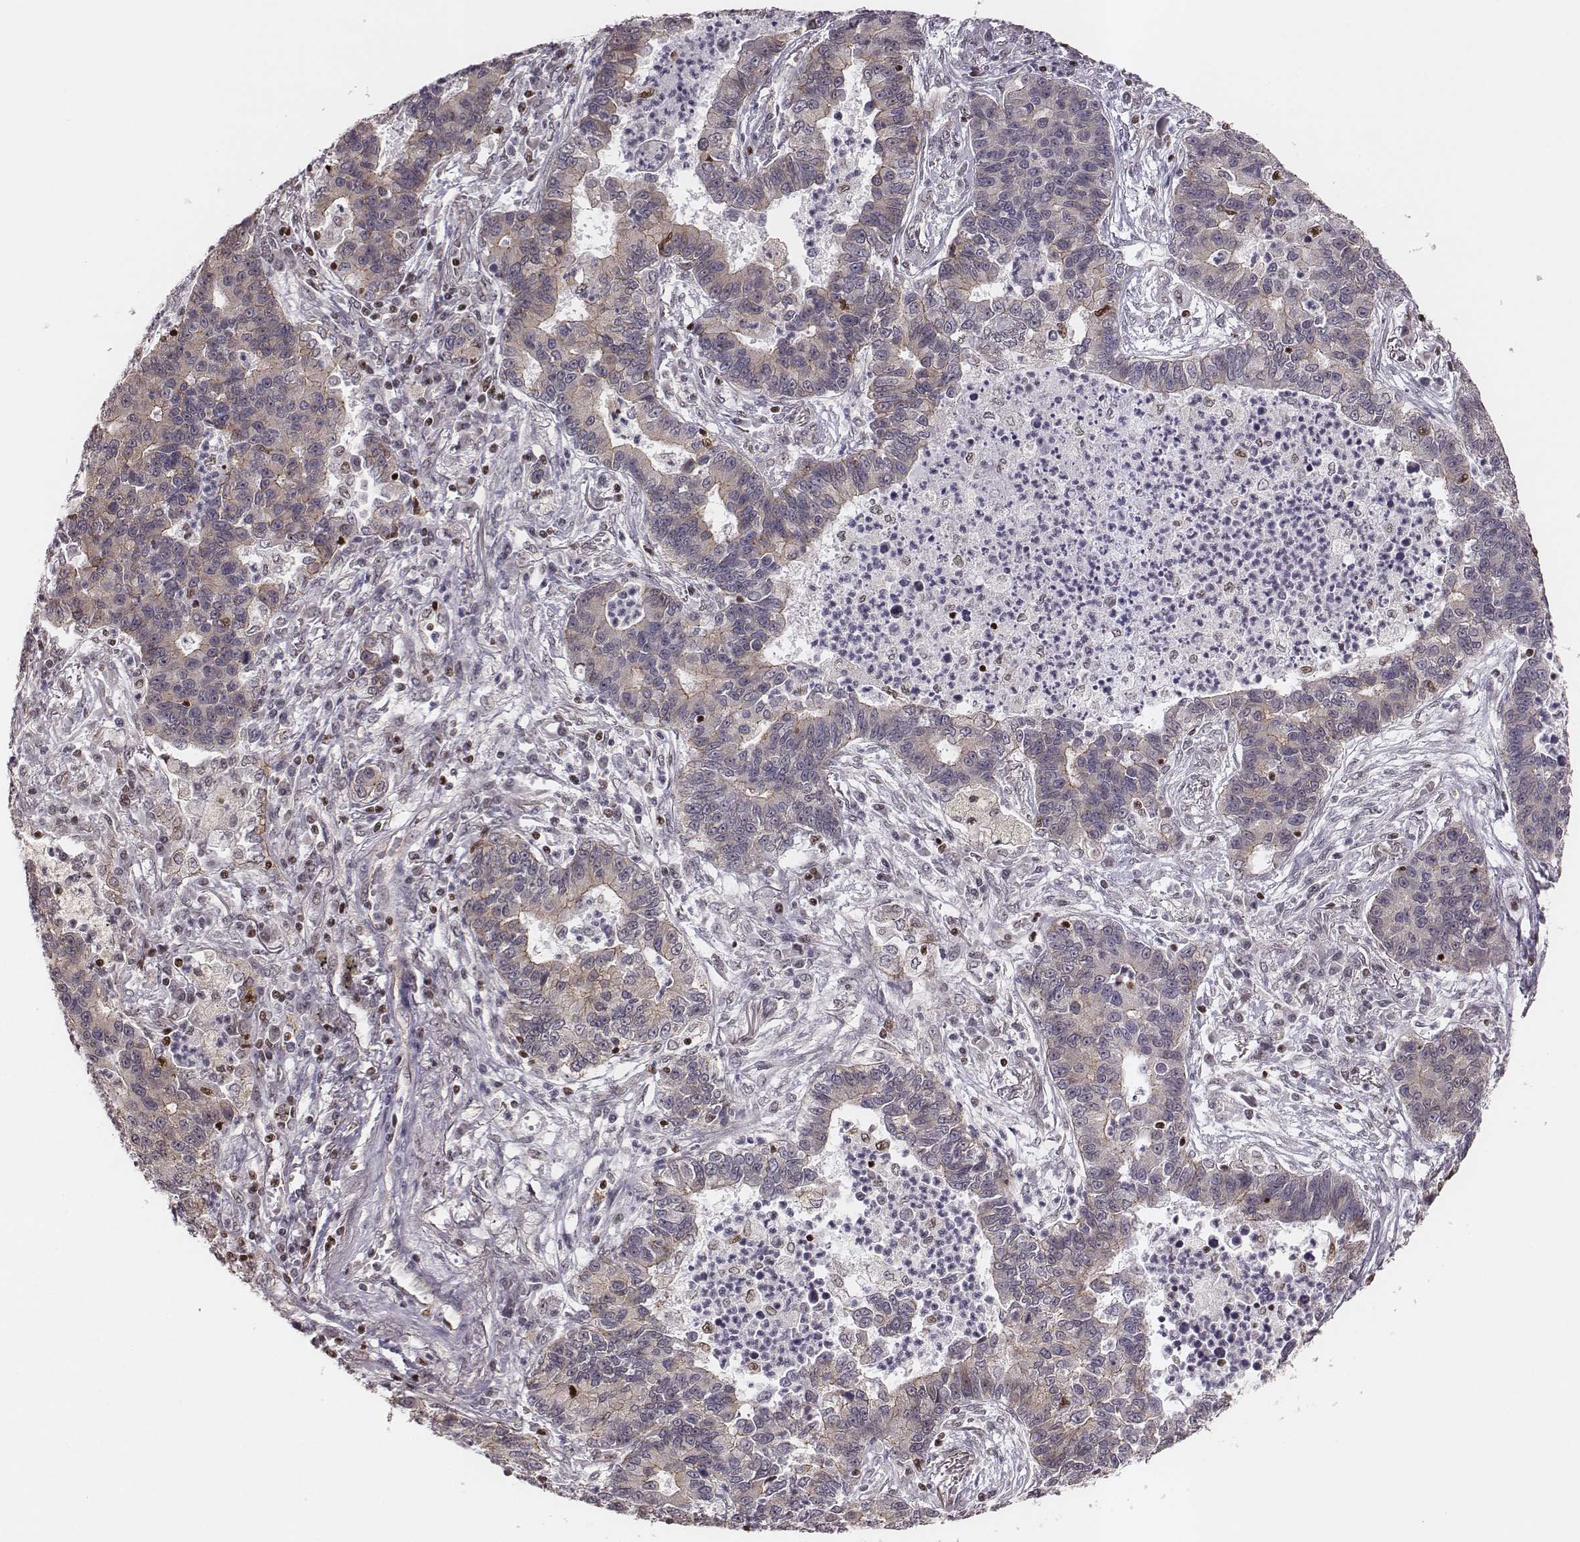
{"staining": {"intensity": "negative", "quantity": "none", "location": "none"}, "tissue": "lung cancer", "cell_type": "Tumor cells", "image_type": "cancer", "snomed": [{"axis": "morphology", "description": "Adenocarcinoma, NOS"}, {"axis": "topography", "description": "Lung"}], "caption": "There is no significant expression in tumor cells of lung adenocarcinoma.", "gene": "WDR59", "patient": {"sex": "female", "age": 57}}